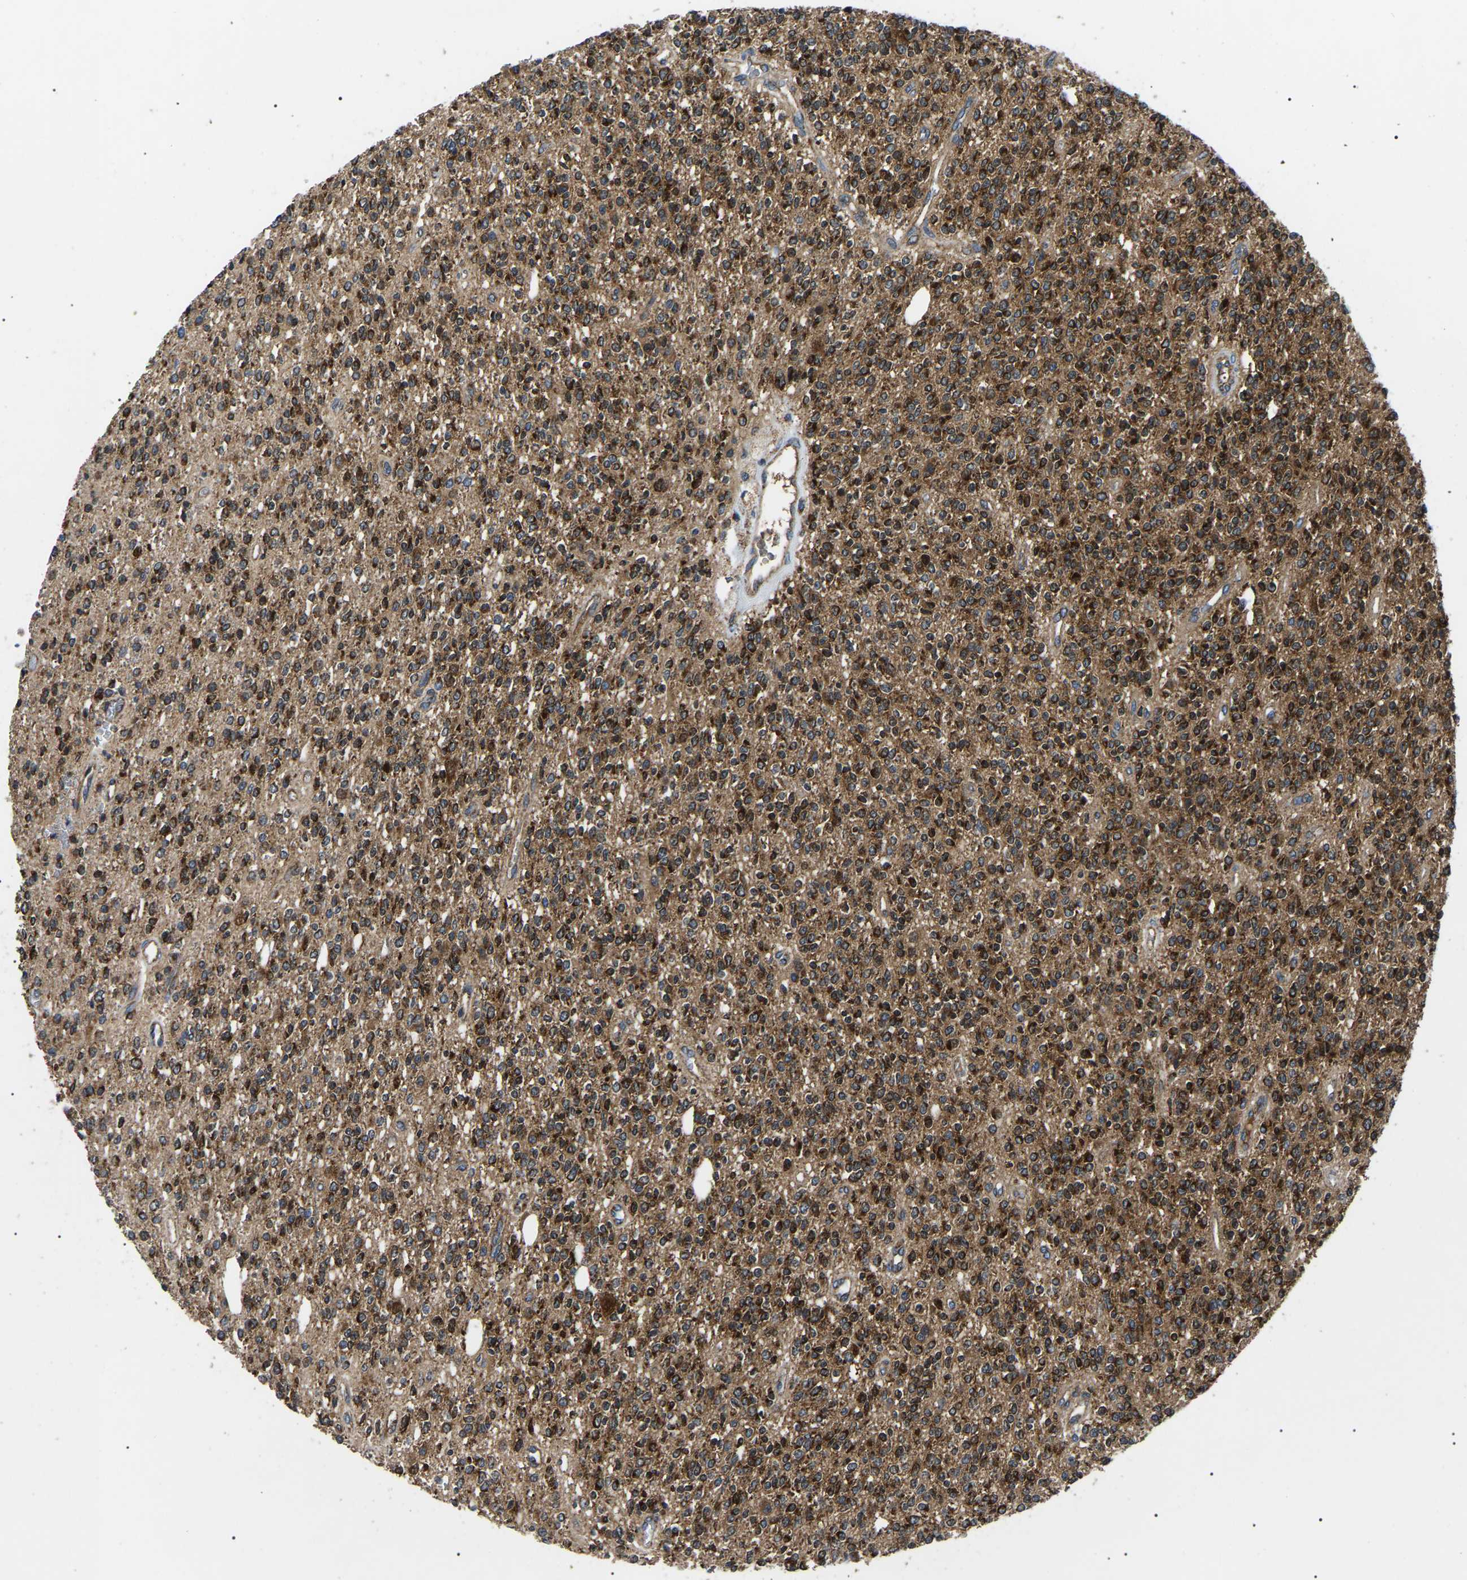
{"staining": {"intensity": "strong", "quantity": ">75%", "location": "cytoplasmic/membranous"}, "tissue": "glioma", "cell_type": "Tumor cells", "image_type": "cancer", "snomed": [{"axis": "morphology", "description": "Glioma, malignant, High grade"}, {"axis": "topography", "description": "Brain"}], "caption": "There is high levels of strong cytoplasmic/membranous expression in tumor cells of glioma, as demonstrated by immunohistochemical staining (brown color).", "gene": "PPM1E", "patient": {"sex": "male", "age": 34}}